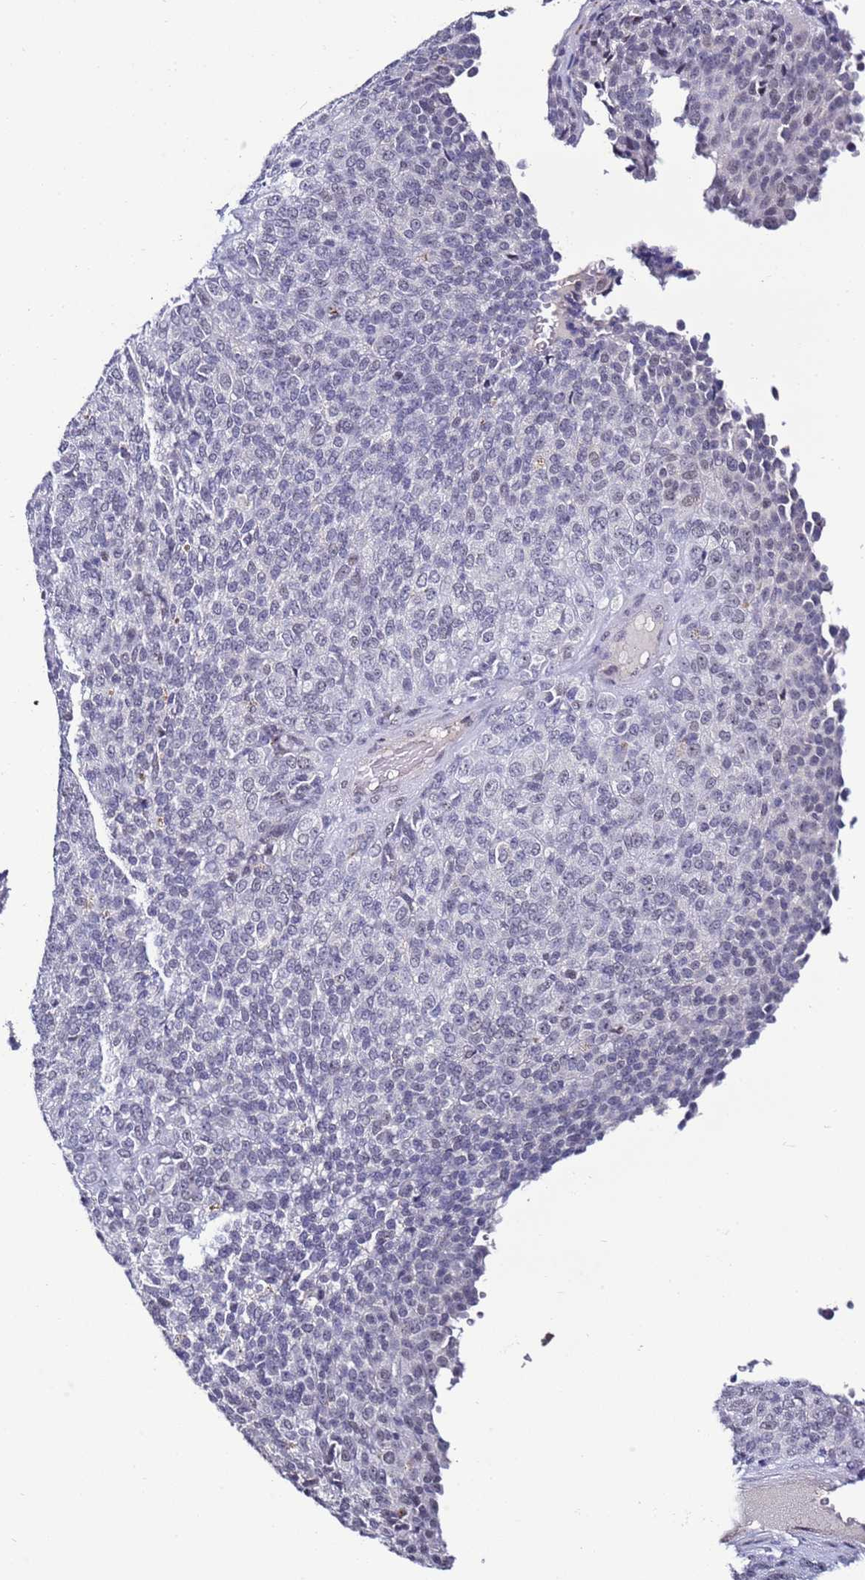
{"staining": {"intensity": "negative", "quantity": "none", "location": "none"}, "tissue": "melanoma", "cell_type": "Tumor cells", "image_type": "cancer", "snomed": [{"axis": "morphology", "description": "Malignant melanoma, Metastatic site"}, {"axis": "topography", "description": "Brain"}], "caption": "Melanoma was stained to show a protein in brown. There is no significant staining in tumor cells.", "gene": "PSMA7", "patient": {"sex": "female", "age": 56}}